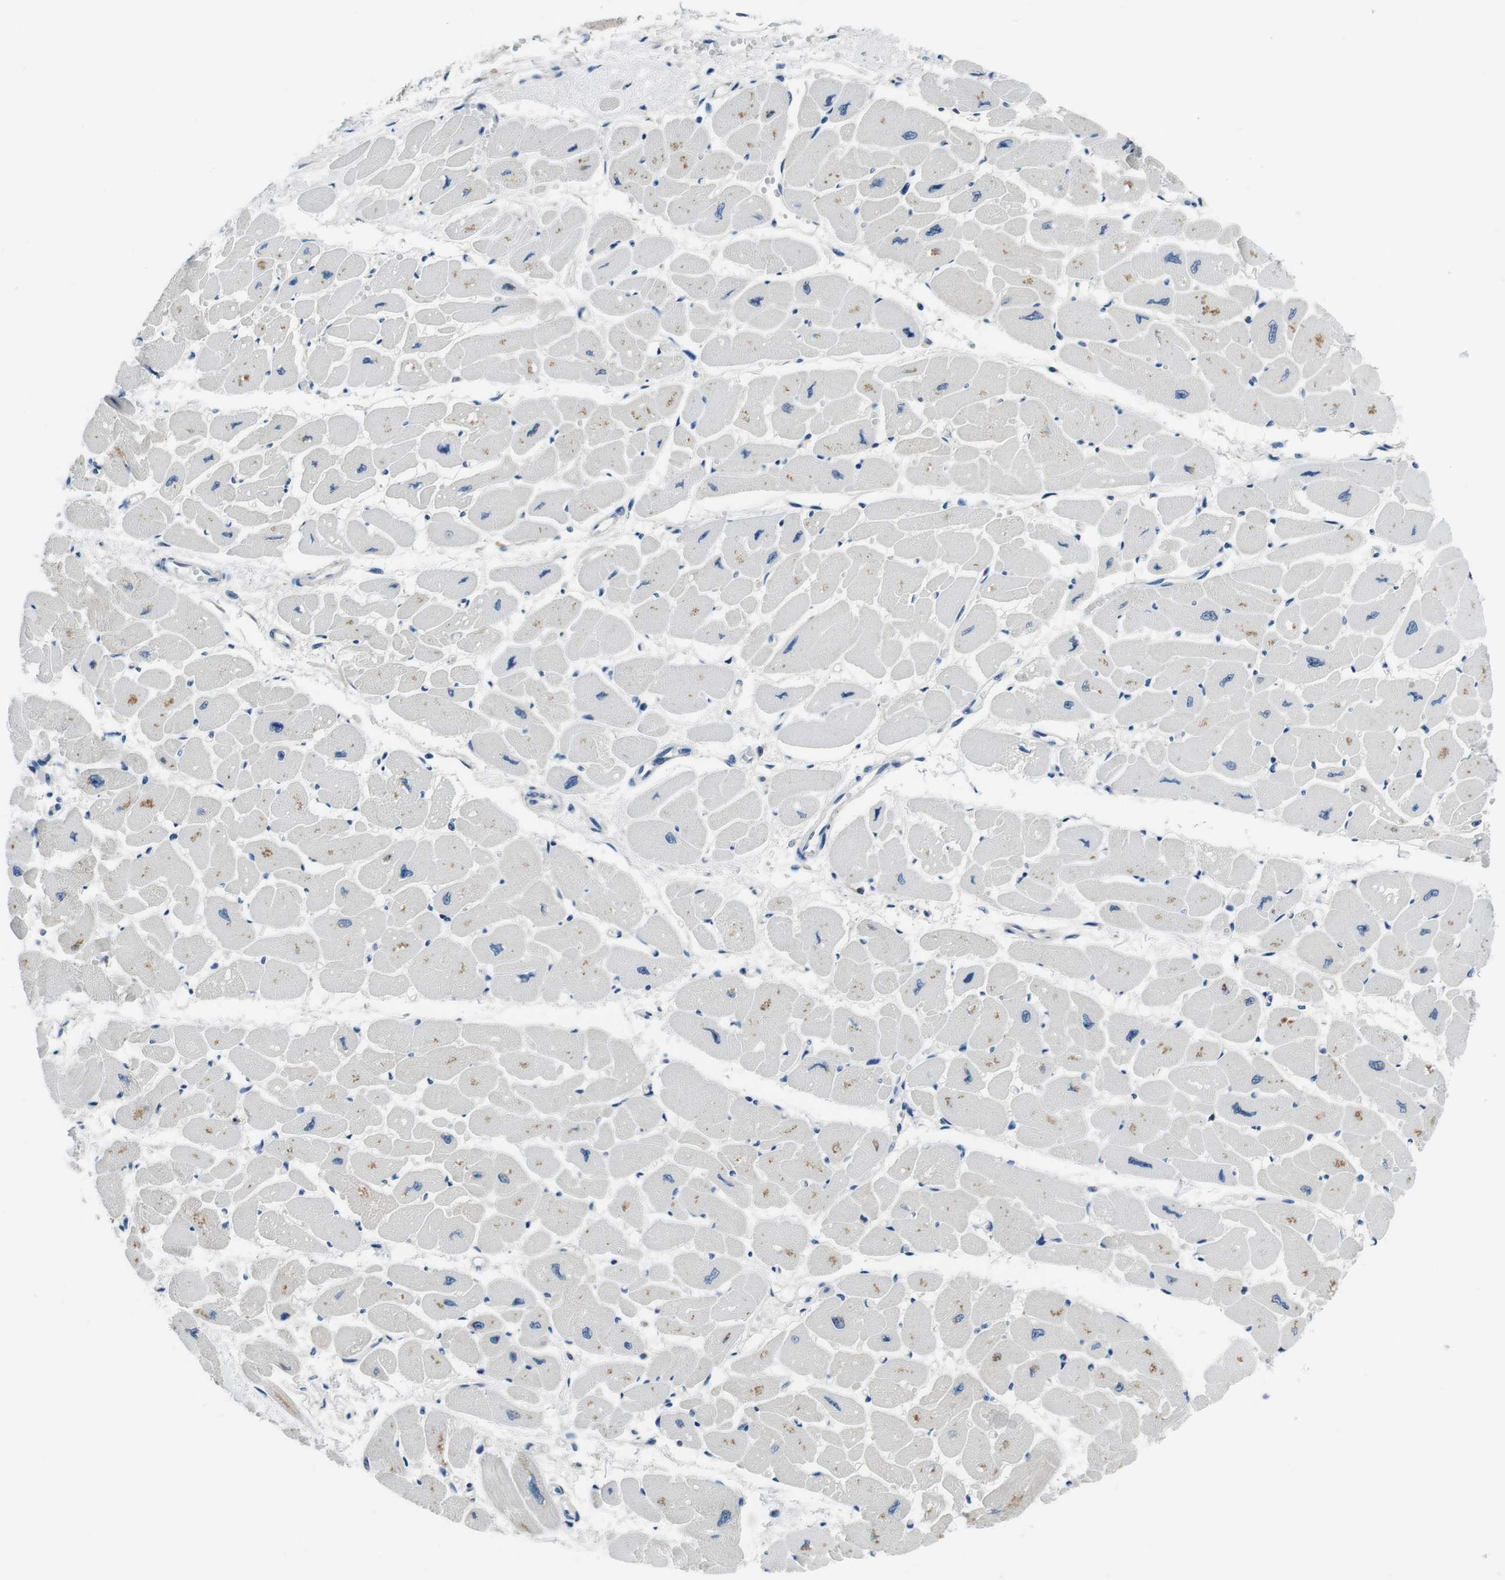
{"staining": {"intensity": "weak", "quantity": "<25%", "location": "cytoplasmic/membranous"}, "tissue": "heart muscle", "cell_type": "Cardiomyocytes", "image_type": "normal", "snomed": [{"axis": "morphology", "description": "Normal tissue, NOS"}, {"axis": "topography", "description": "Heart"}], "caption": "Cardiomyocytes show no significant expression in normal heart muscle.", "gene": "KCNJ5", "patient": {"sex": "female", "age": 54}}